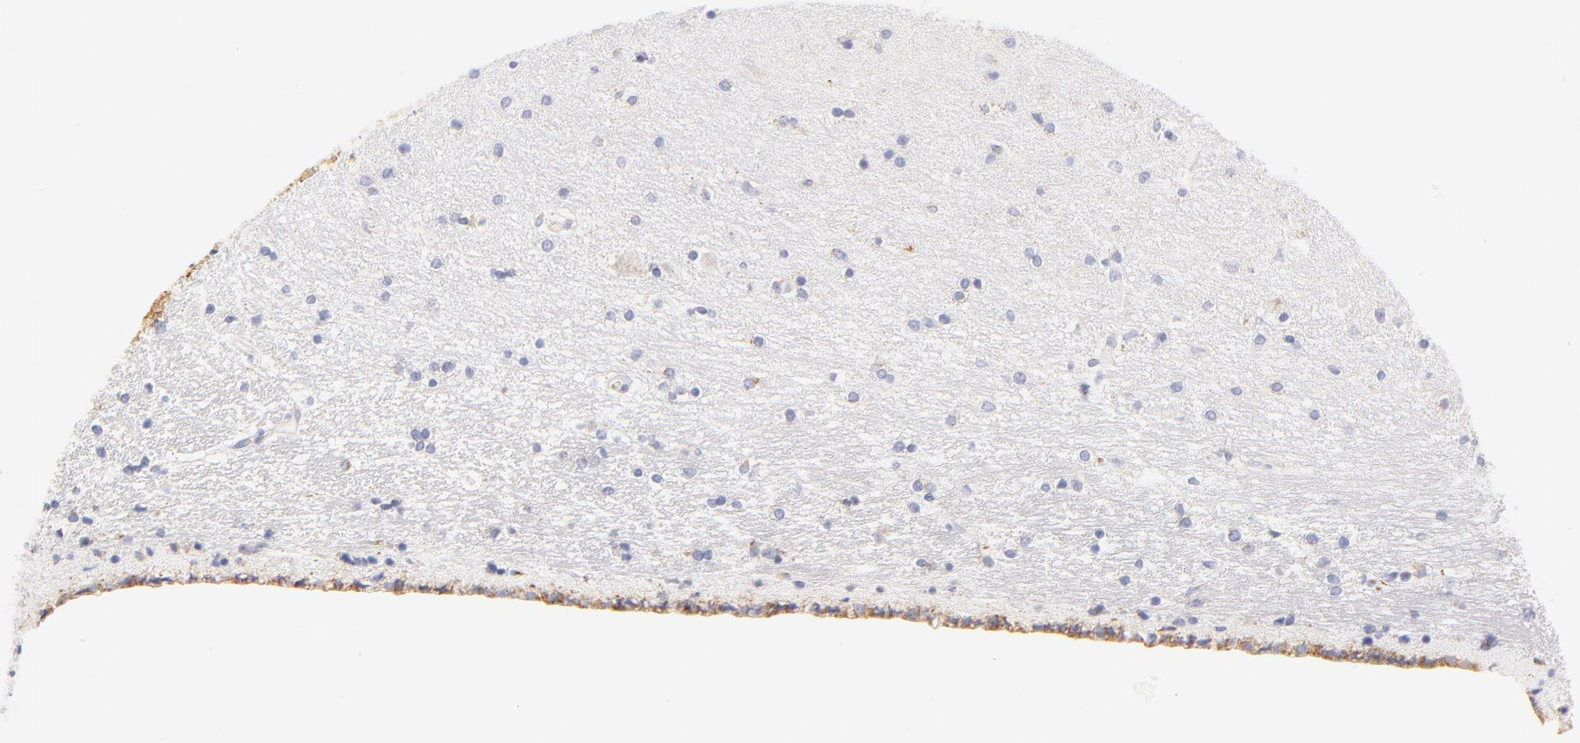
{"staining": {"intensity": "negative", "quantity": "none", "location": "none"}, "tissue": "hippocampus", "cell_type": "Glial cells", "image_type": "normal", "snomed": [{"axis": "morphology", "description": "Normal tissue, NOS"}, {"axis": "topography", "description": "Hippocampus"}], "caption": "This micrograph is of normal hippocampus stained with immunohistochemistry (IHC) to label a protein in brown with the nuclei are counter-stained blue. There is no positivity in glial cells.", "gene": "AIFM1", "patient": {"sex": "female", "age": 54}}